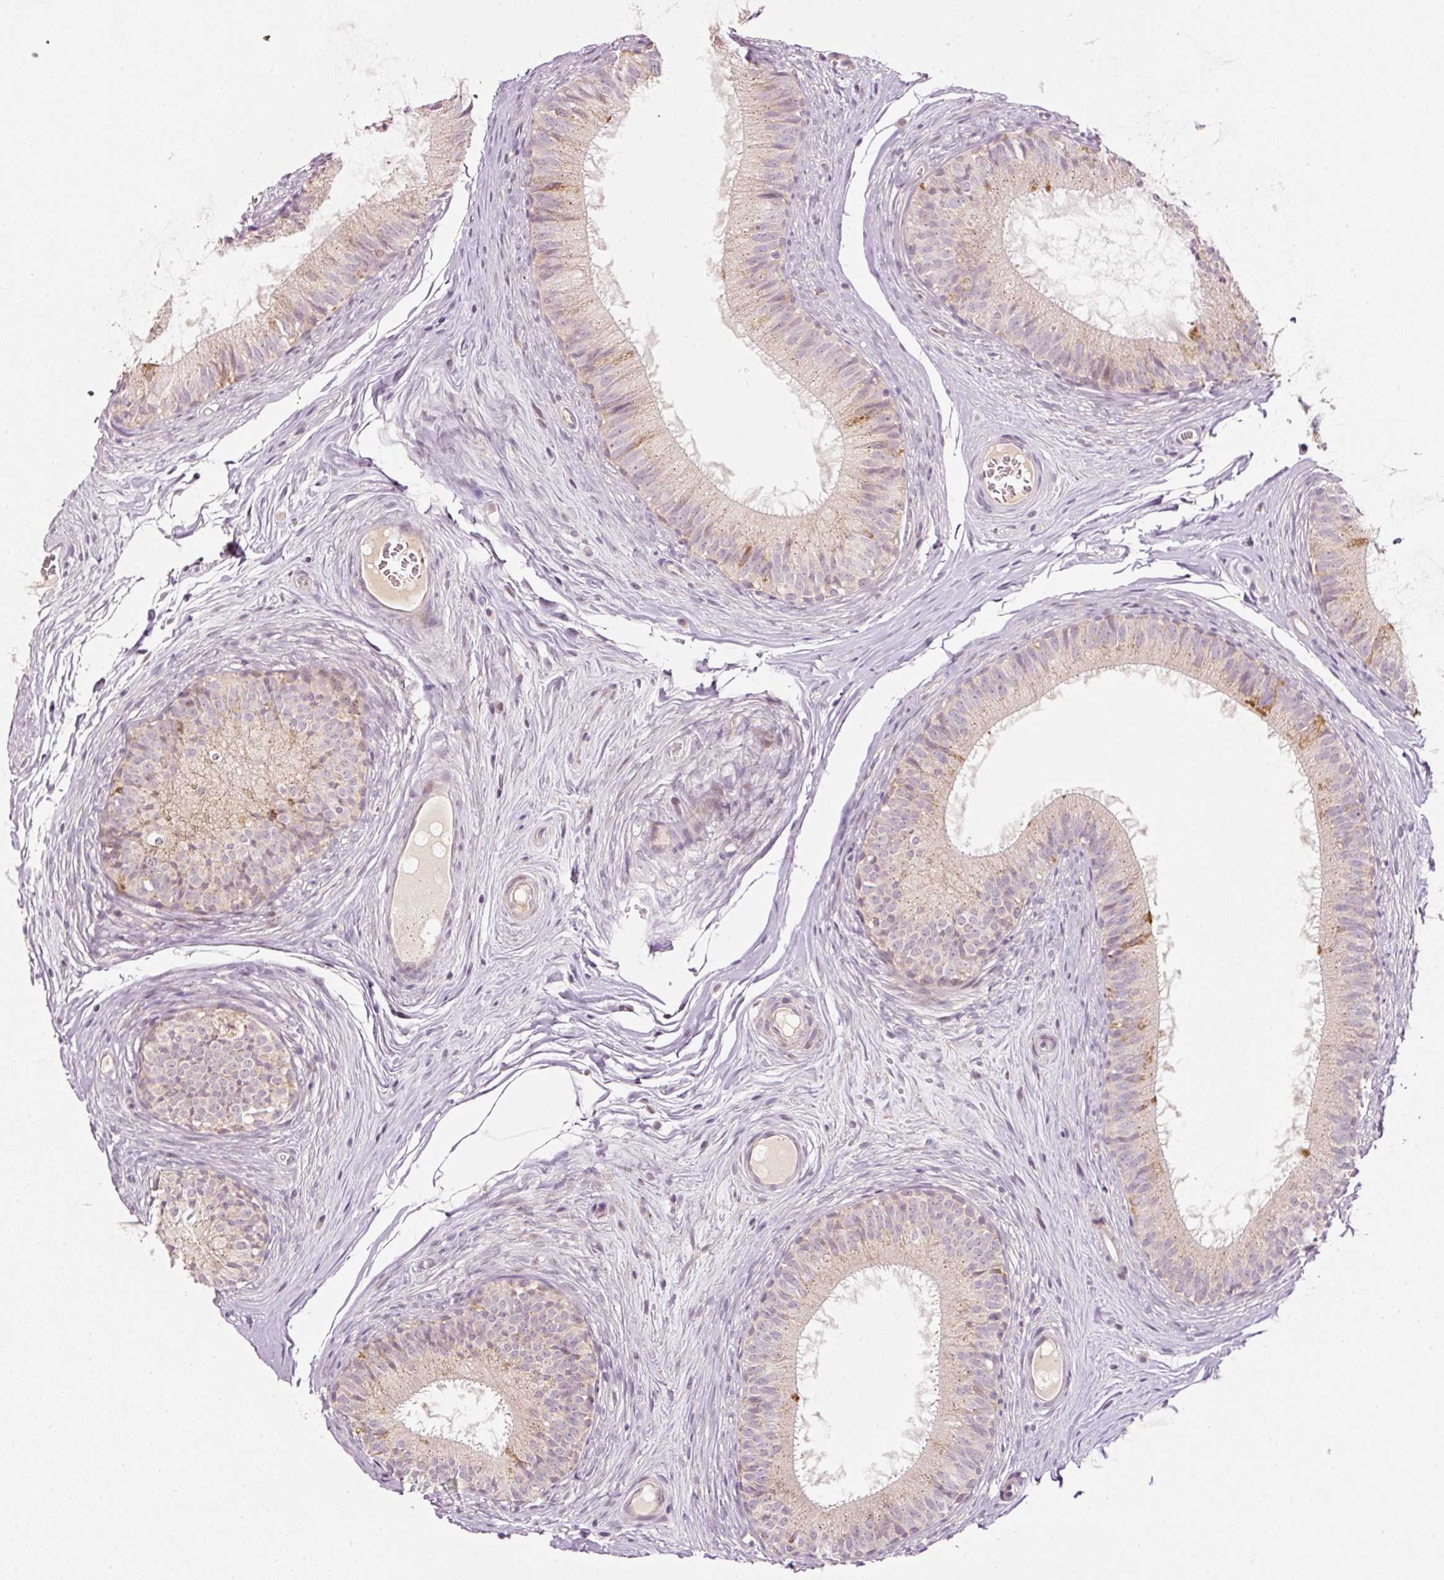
{"staining": {"intensity": "moderate", "quantity": "<25%", "location": "cytoplasmic/membranous"}, "tissue": "epididymis", "cell_type": "Glandular cells", "image_type": "normal", "snomed": [{"axis": "morphology", "description": "Normal tissue, NOS"}, {"axis": "topography", "description": "Epididymis"}], "caption": "The micrograph exhibits immunohistochemical staining of unremarkable epididymis. There is moderate cytoplasmic/membranous positivity is present in about <25% of glandular cells.", "gene": "TOB2", "patient": {"sex": "male", "age": 25}}